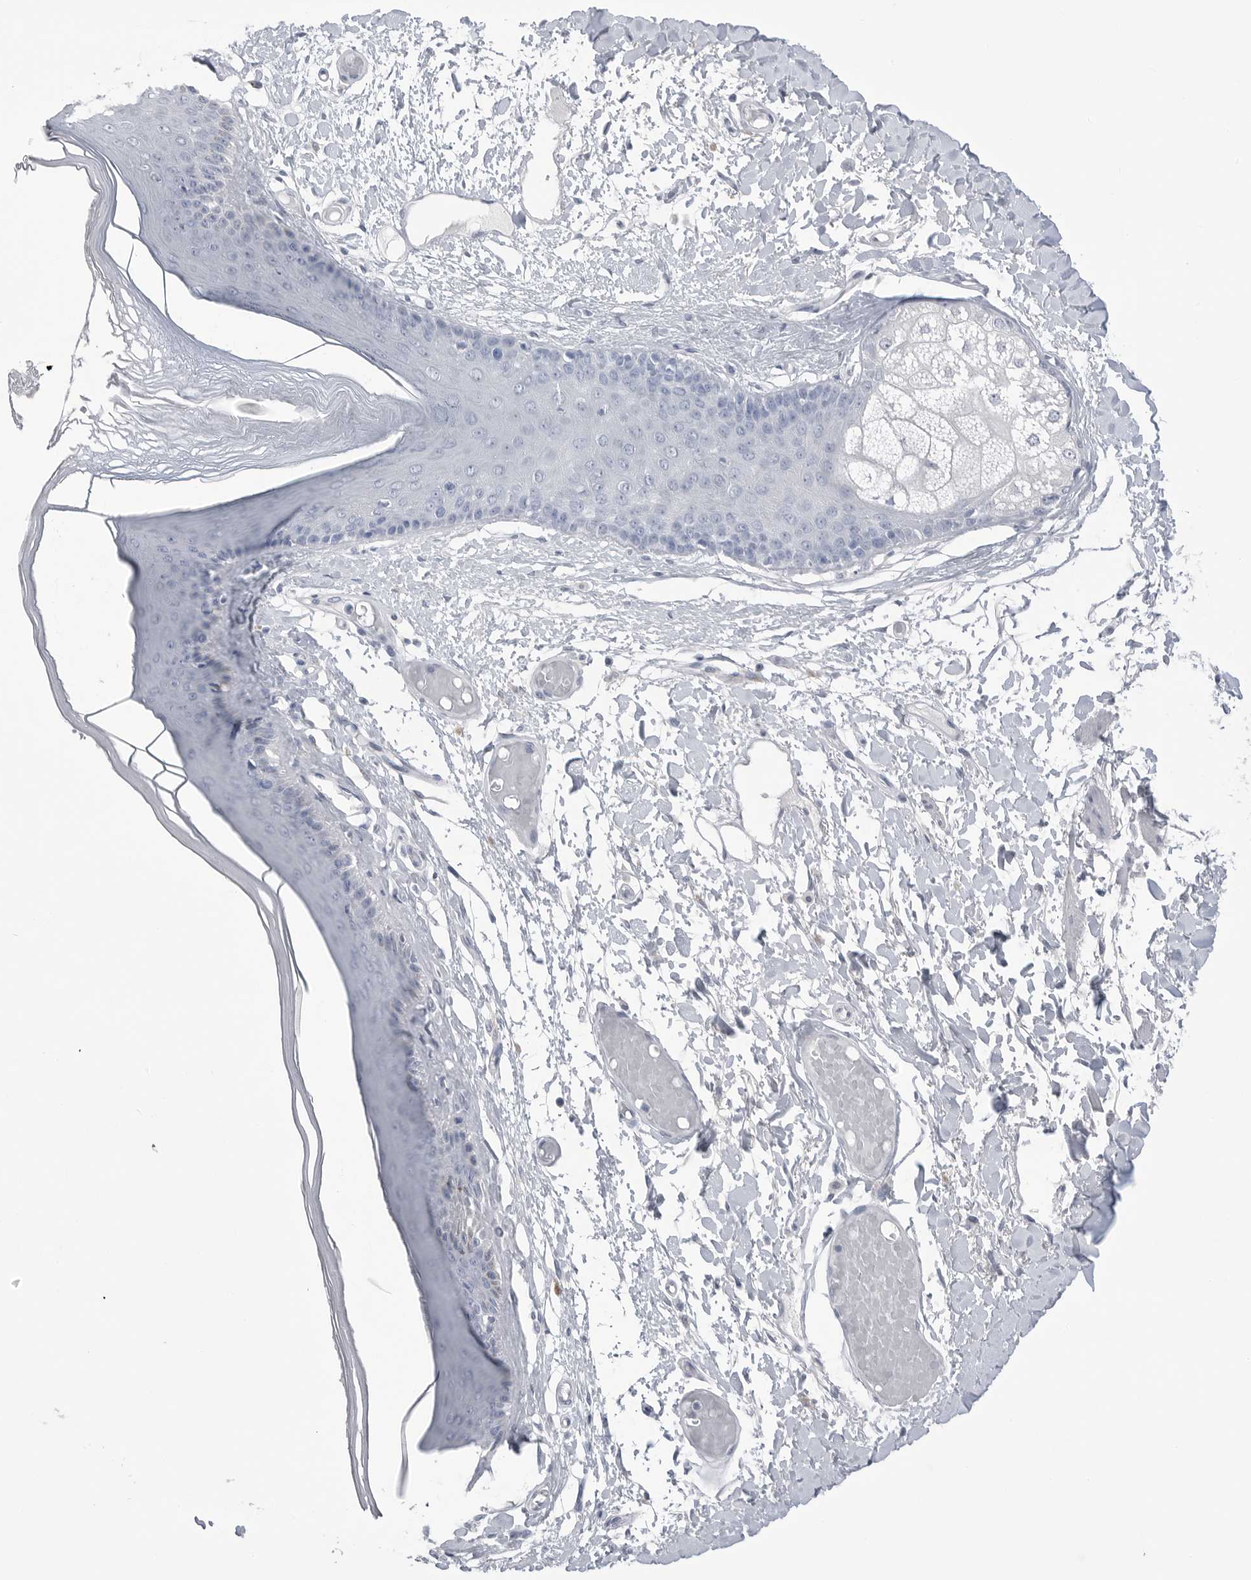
{"staining": {"intensity": "weak", "quantity": "<25%", "location": "cytoplasmic/membranous"}, "tissue": "skin", "cell_type": "Epidermal cells", "image_type": "normal", "snomed": [{"axis": "morphology", "description": "Normal tissue, NOS"}, {"axis": "topography", "description": "Vulva"}], "caption": "IHC micrograph of benign skin: human skin stained with DAB exhibits no significant protein expression in epidermal cells.", "gene": "ABHD12", "patient": {"sex": "female", "age": 73}}